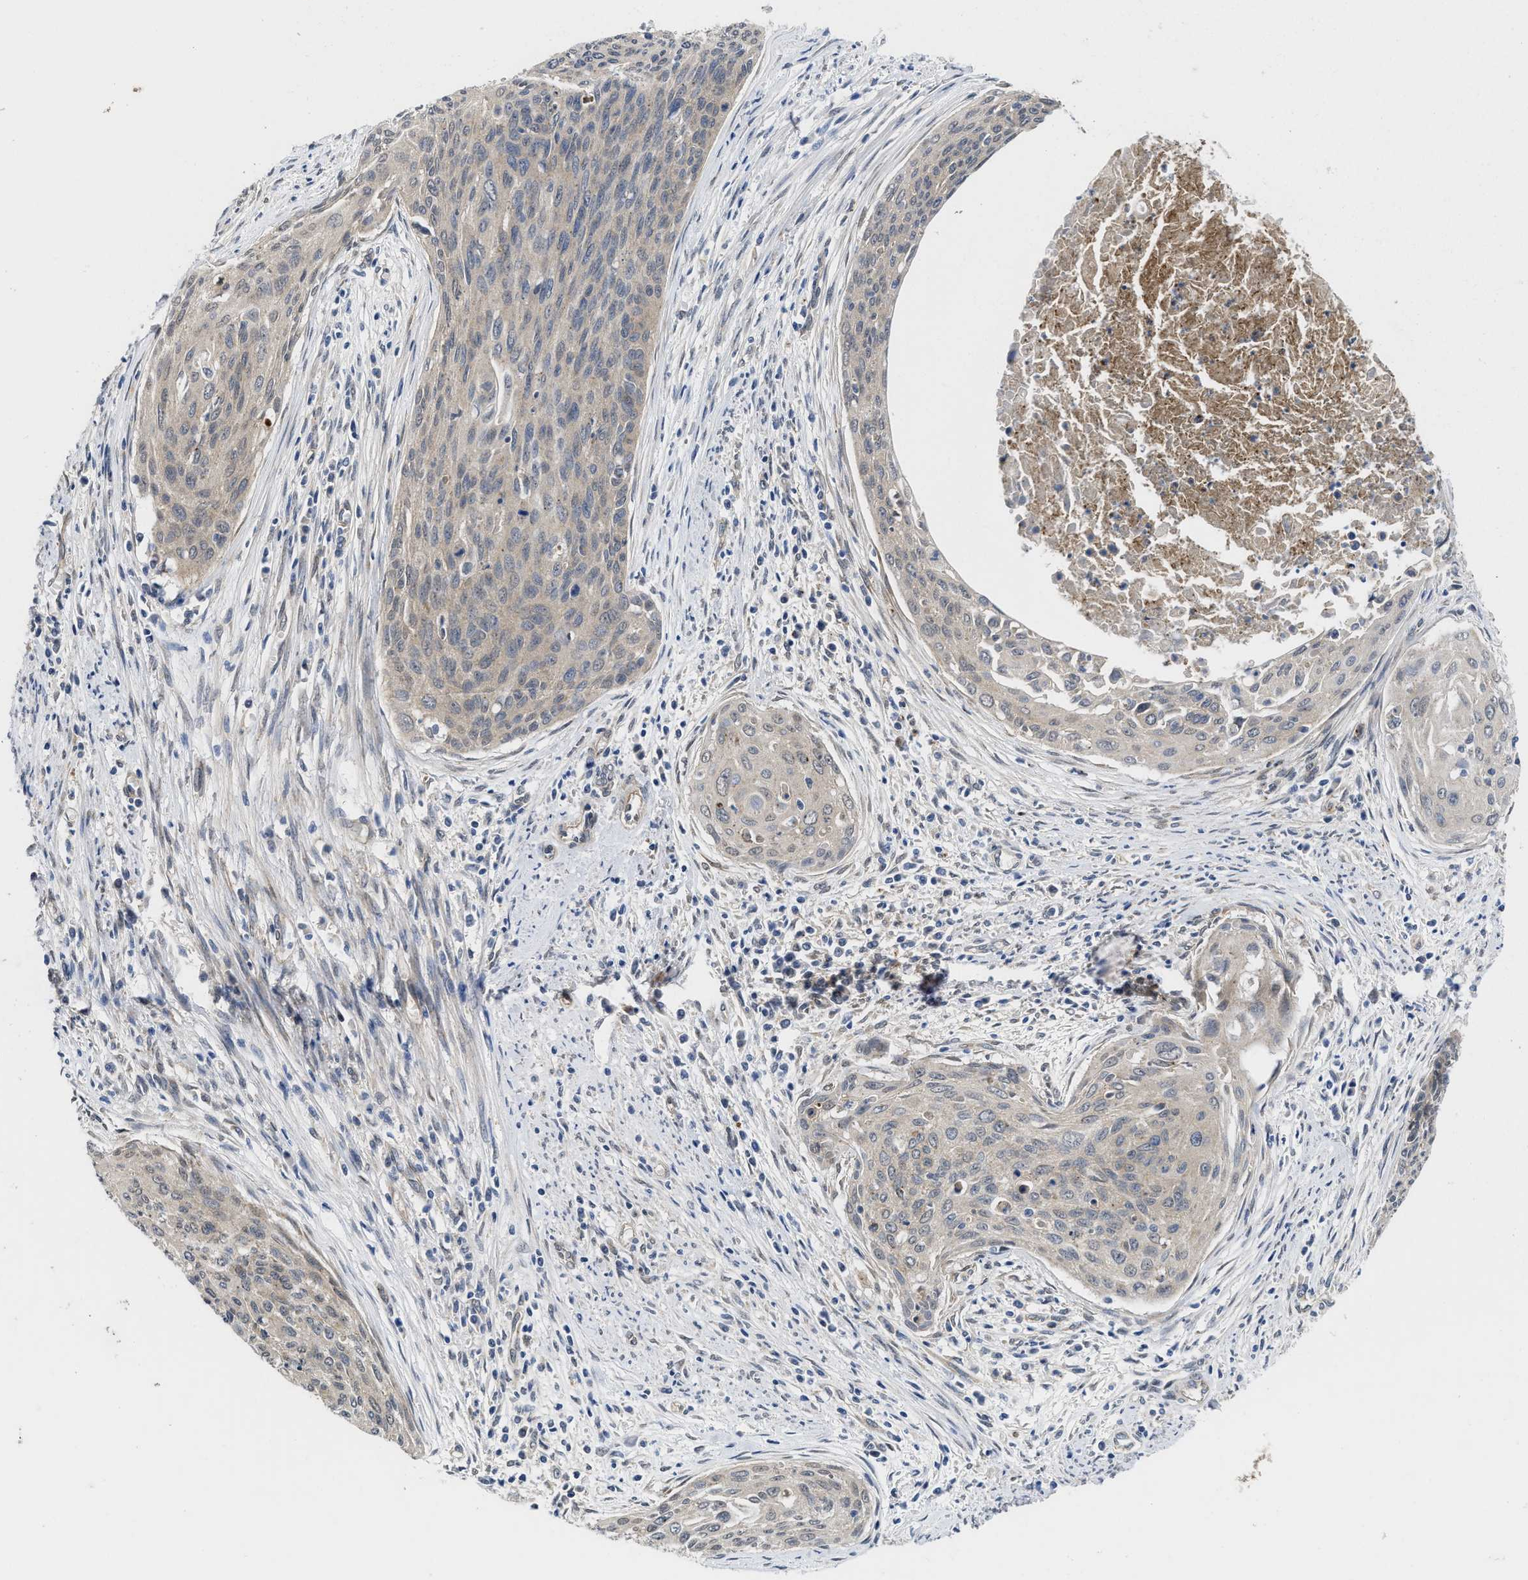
{"staining": {"intensity": "weak", "quantity": "<25%", "location": "cytoplasmic/membranous"}, "tissue": "cervical cancer", "cell_type": "Tumor cells", "image_type": "cancer", "snomed": [{"axis": "morphology", "description": "Squamous cell carcinoma, NOS"}, {"axis": "topography", "description": "Cervix"}], "caption": "Tumor cells show no significant protein positivity in cervical squamous cell carcinoma. The staining was performed using DAB to visualize the protein expression in brown, while the nuclei were stained in blue with hematoxylin (Magnification: 20x).", "gene": "PKD2", "patient": {"sex": "female", "age": 55}}